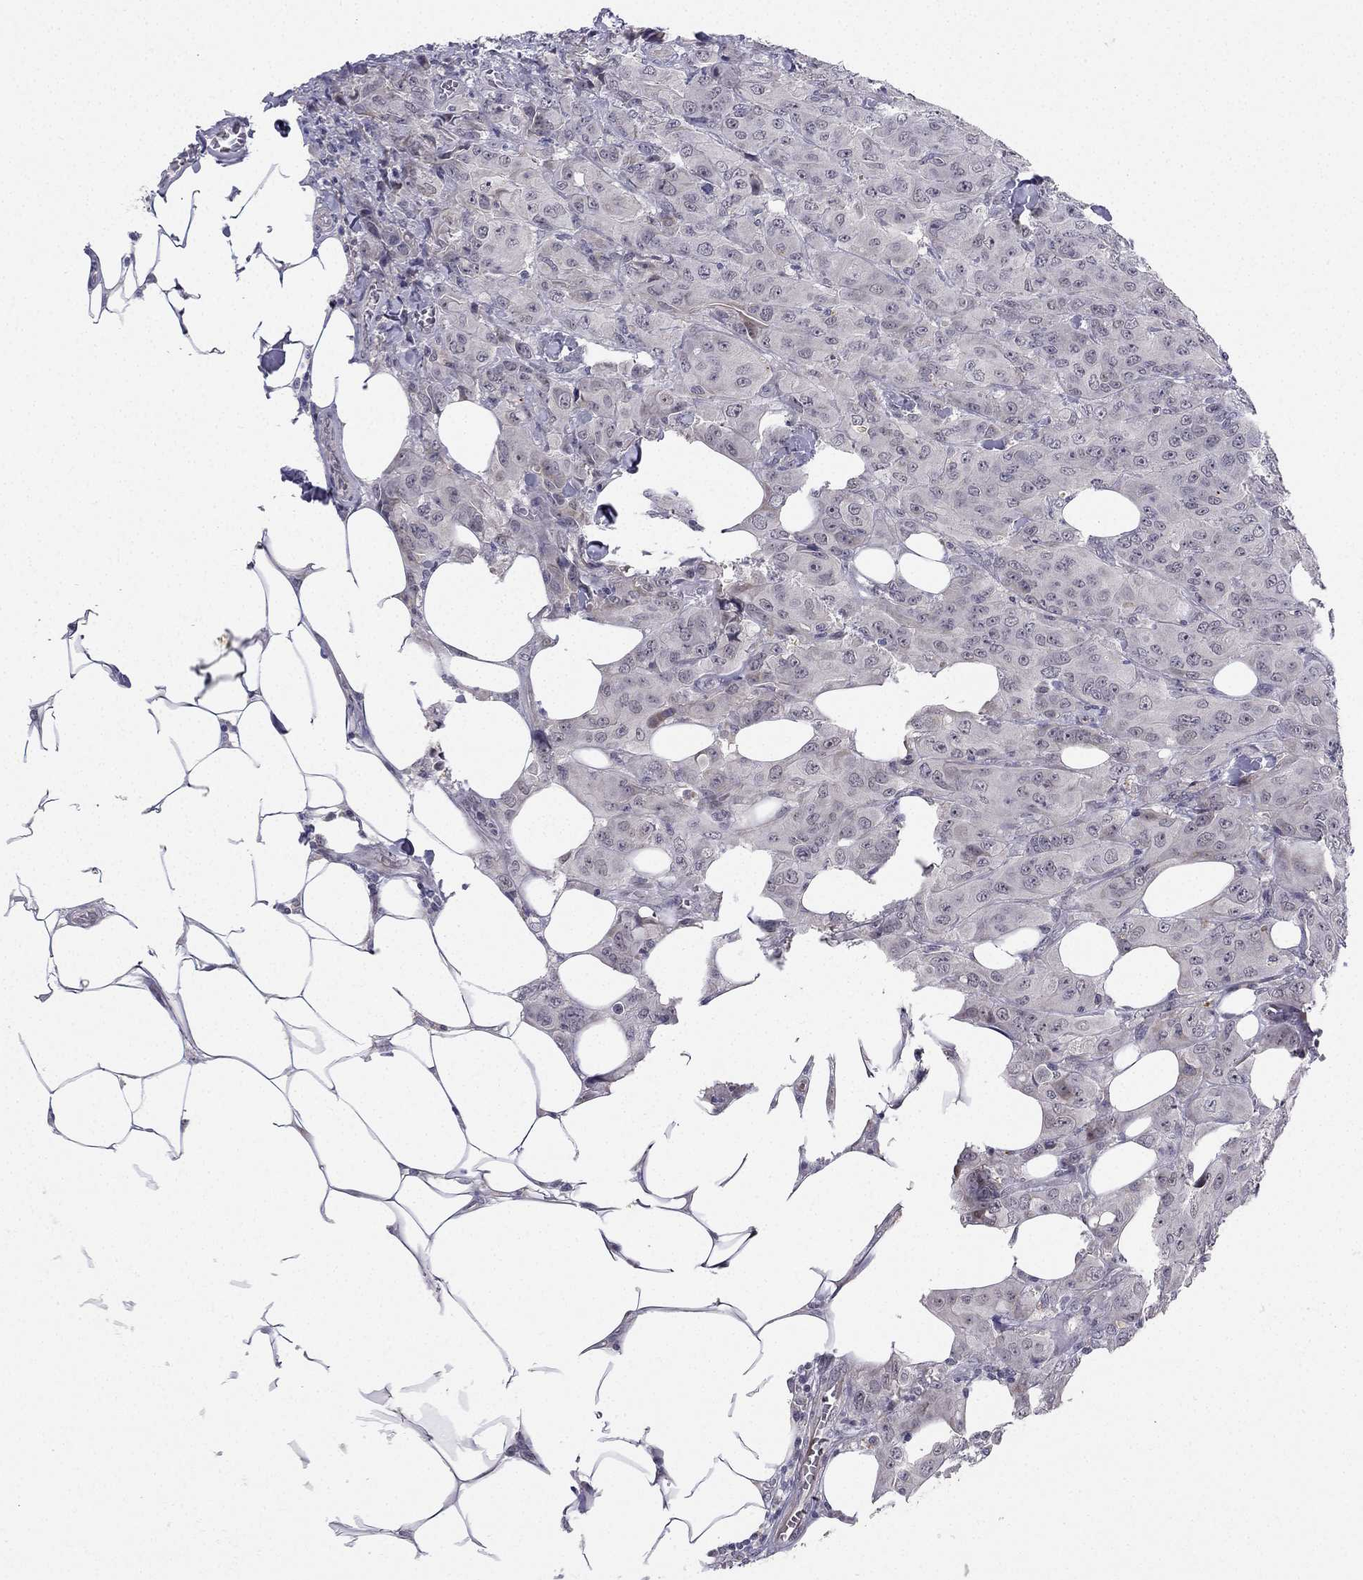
{"staining": {"intensity": "weak", "quantity": "<25%", "location": "cytoplasmic/membranous"}, "tissue": "breast cancer", "cell_type": "Tumor cells", "image_type": "cancer", "snomed": [{"axis": "morphology", "description": "Duct carcinoma"}, {"axis": "topography", "description": "Breast"}], "caption": "Infiltrating ductal carcinoma (breast) stained for a protein using immunohistochemistry (IHC) demonstrates no positivity tumor cells.", "gene": "CHST8", "patient": {"sex": "female", "age": 43}}